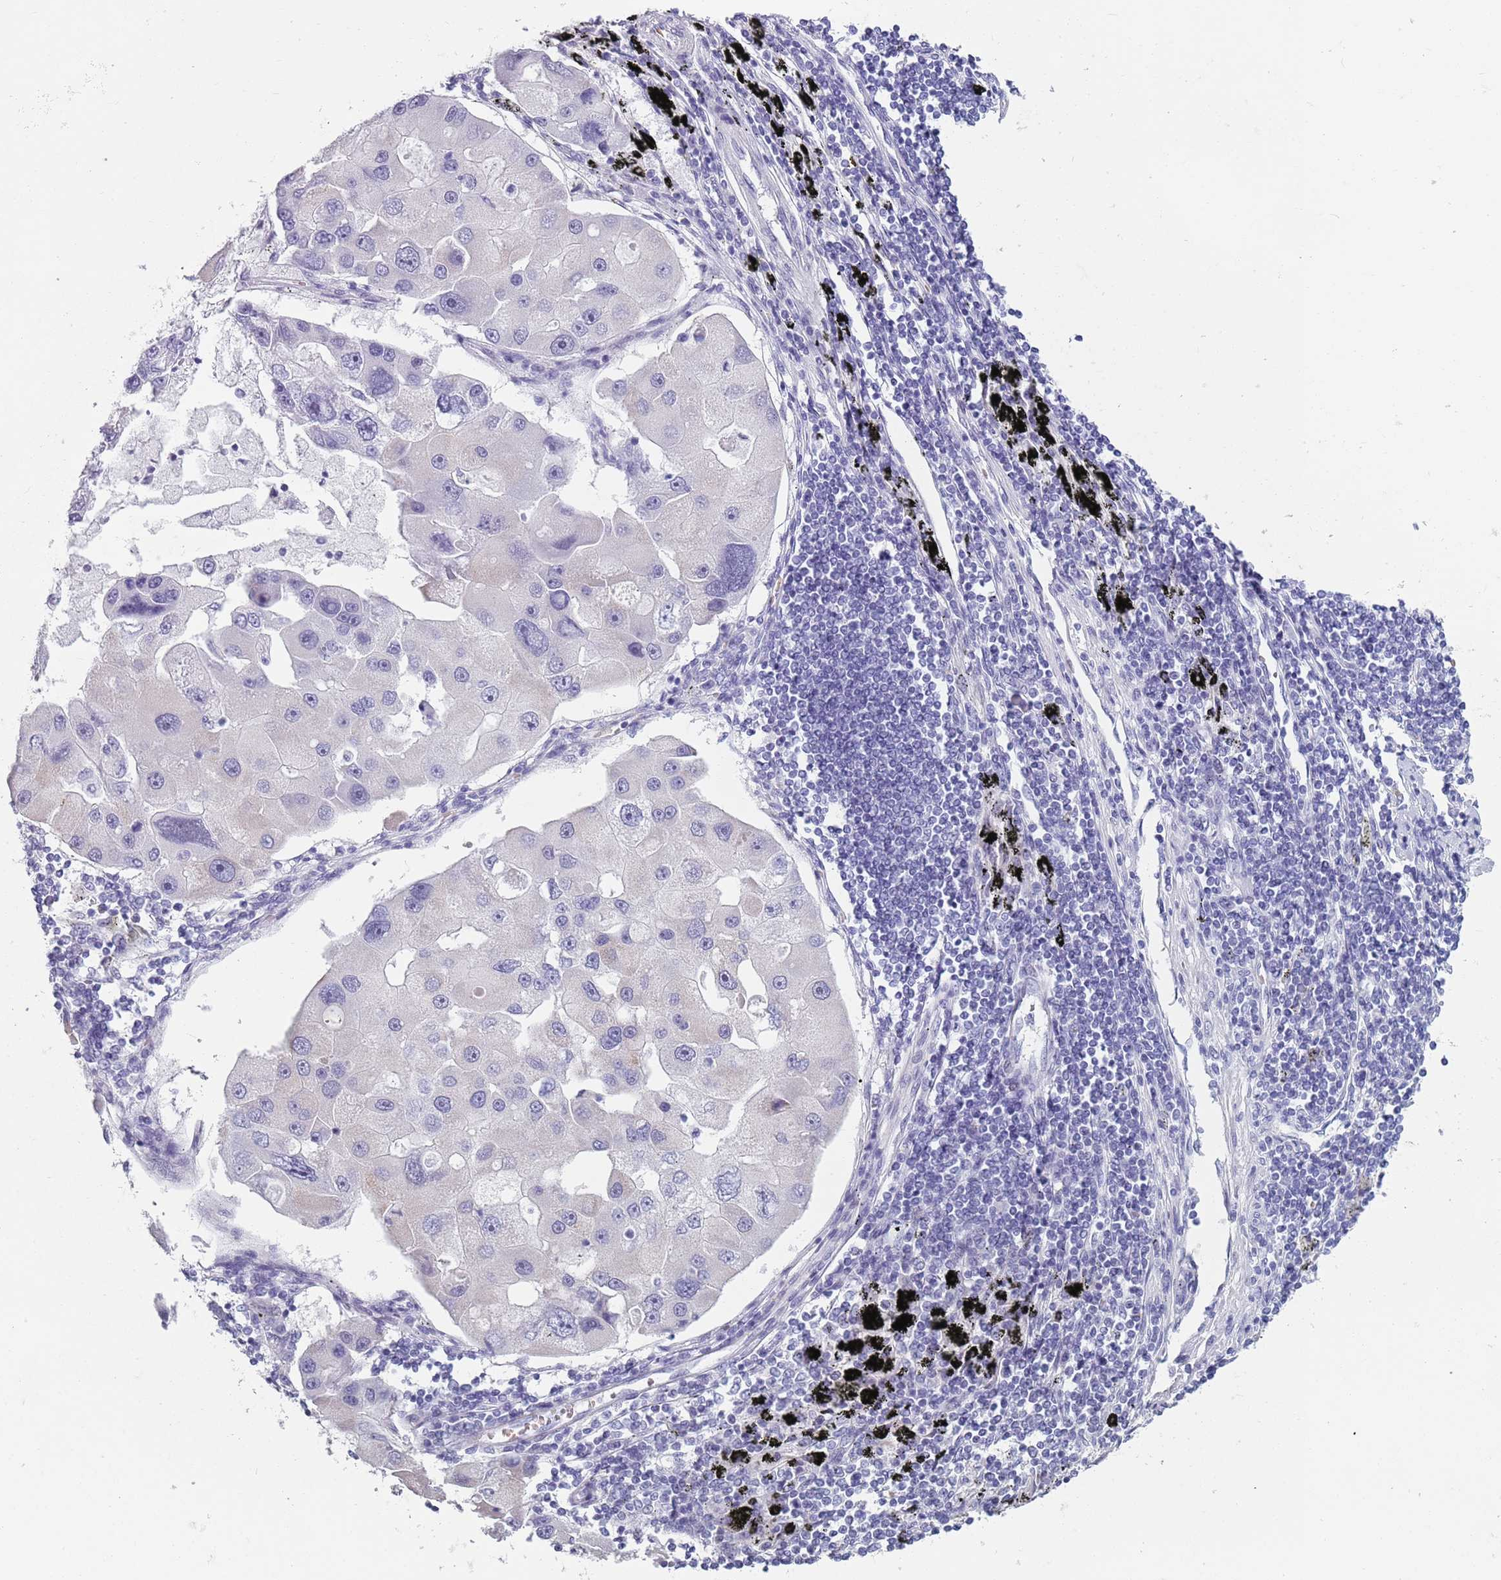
{"staining": {"intensity": "negative", "quantity": "none", "location": "none"}, "tissue": "lung cancer", "cell_type": "Tumor cells", "image_type": "cancer", "snomed": [{"axis": "morphology", "description": "Adenocarcinoma, NOS"}, {"axis": "topography", "description": "Lung"}], "caption": "Lung adenocarcinoma was stained to show a protein in brown. There is no significant staining in tumor cells.", "gene": "SPESP1", "patient": {"sex": "female", "age": 54}}